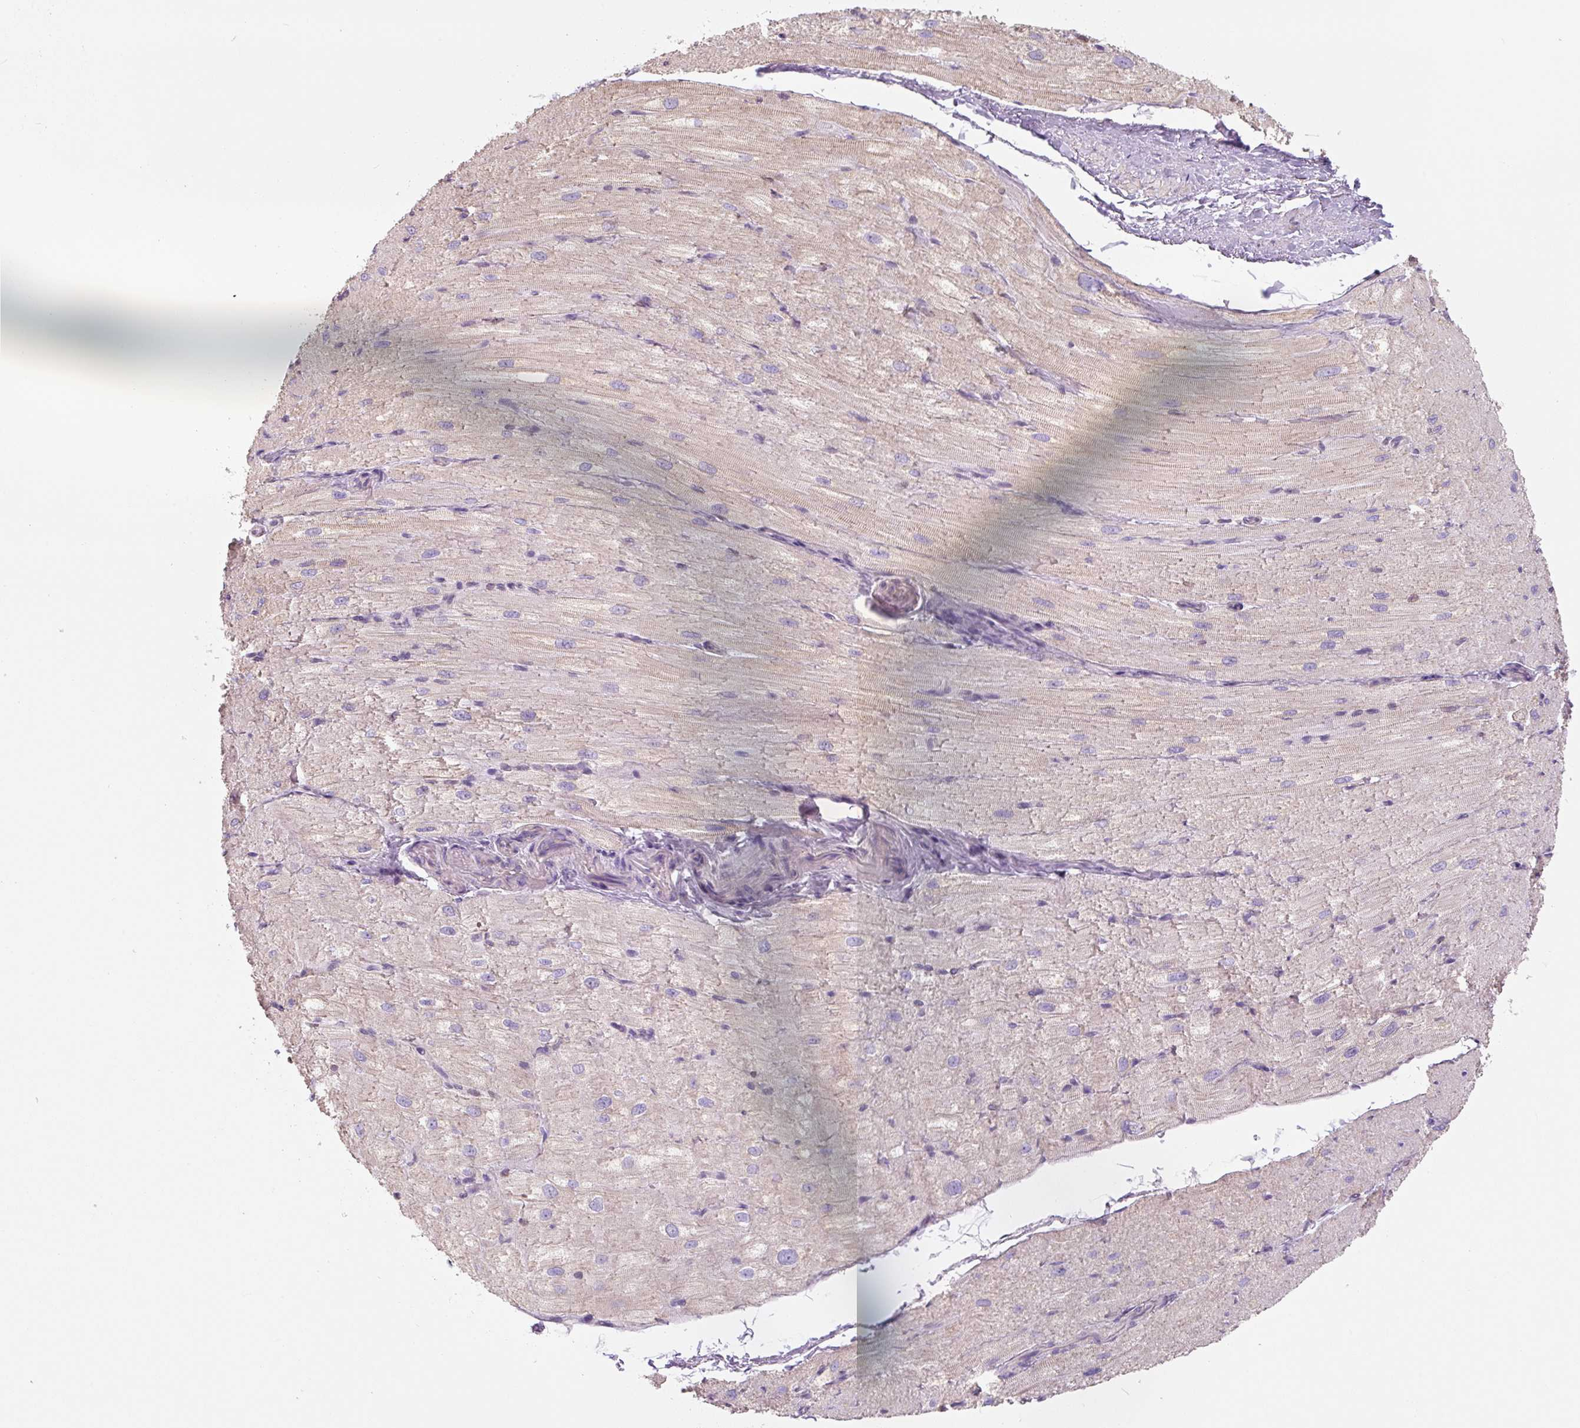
{"staining": {"intensity": "weak", "quantity": "25%-75%", "location": "cytoplasmic/membranous"}, "tissue": "heart muscle", "cell_type": "Cardiomyocytes", "image_type": "normal", "snomed": [{"axis": "morphology", "description": "Normal tissue, NOS"}, {"axis": "topography", "description": "Heart"}], "caption": "Weak cytoplasmic/membranous protein positivity is seen in approximately 25%-75% of cardiomyocytes in heart muscle.", "gene": "ASRGL1", "patient": {"sex": "male", "age": 62}}